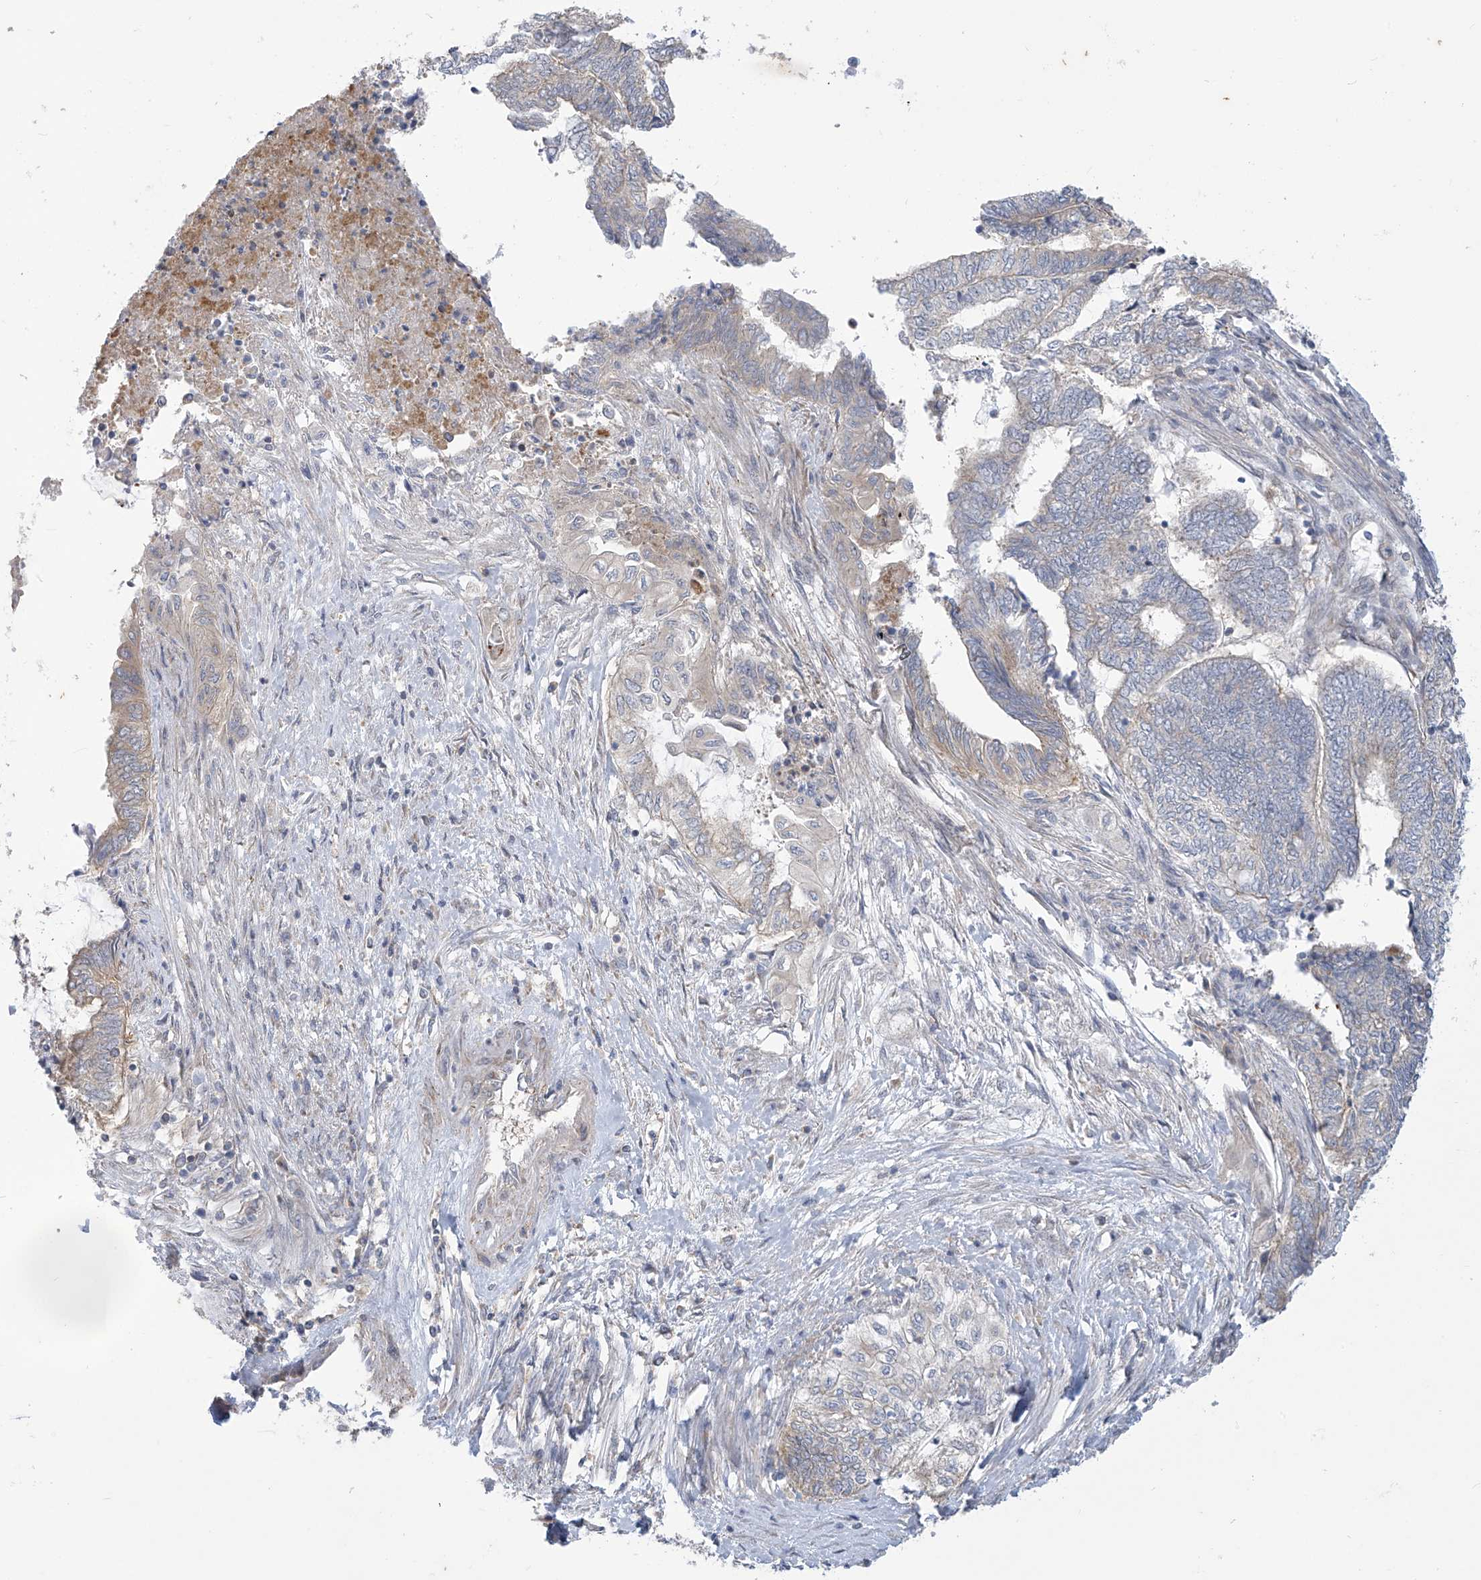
{"staining": {"intensity": "weak", "quantity": "<25%", "location": "cytoplasmic/membranous"}, "tissue": "endometrial cancer", "cell_type": "Tumor cells", "image_type": "cancer", "snomed": [{"axis": "morphology", "description": "Adenocarcinoma, NOS"}, {"axis": "topography", "description": "Uterus"}, {"axis": "topography", "description": "Endometrium"}], "caption": "Immunohistochemical staining of endometrial cancer (adenocarcinoma) displays no significant staining in tumor cells.", "gene": "ADAT2", "patient": {"sex": "female", "age": 70}}